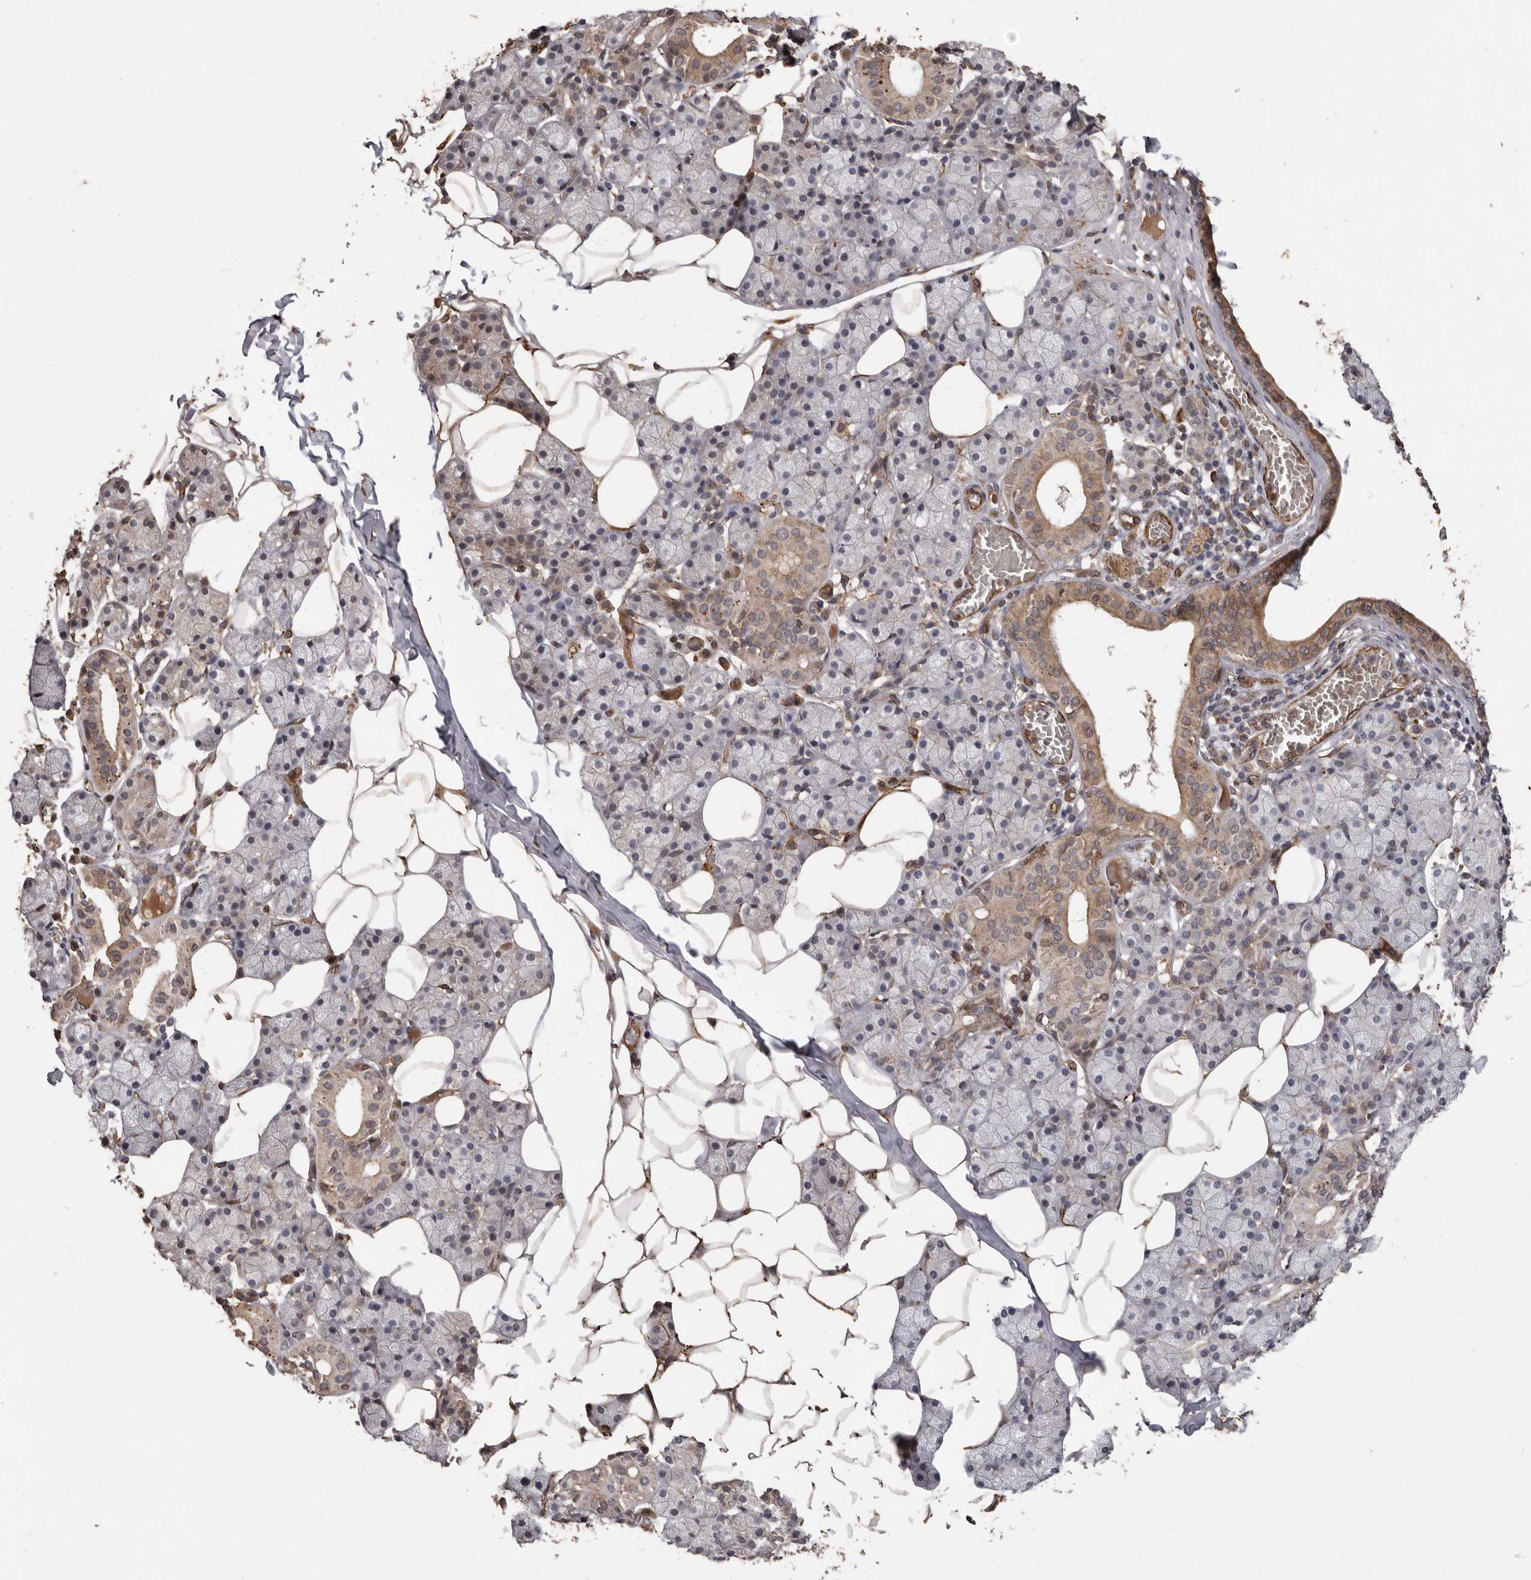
{"staining": {"intensity": "moderate", "quantity": "25%-75%", "location": "cytoplasmic/membranous"}, "tissue": "salivary gland", "cell_type": "Glandular cells", "image_type": "normal", "snomed": [{"axis": "morphology", "description": "Normal tissue, NOS"}, {"axis": "topography", "description": "Salivary gland"}], "caption": "Protein expression analysis of normal salivary gland demonstrates moderate cytoplasmic/membranous expression in approximately 25%-75% of glandular cells.", "gene": "BRAT1", "patient": {"sex": "female", "age": 33}}